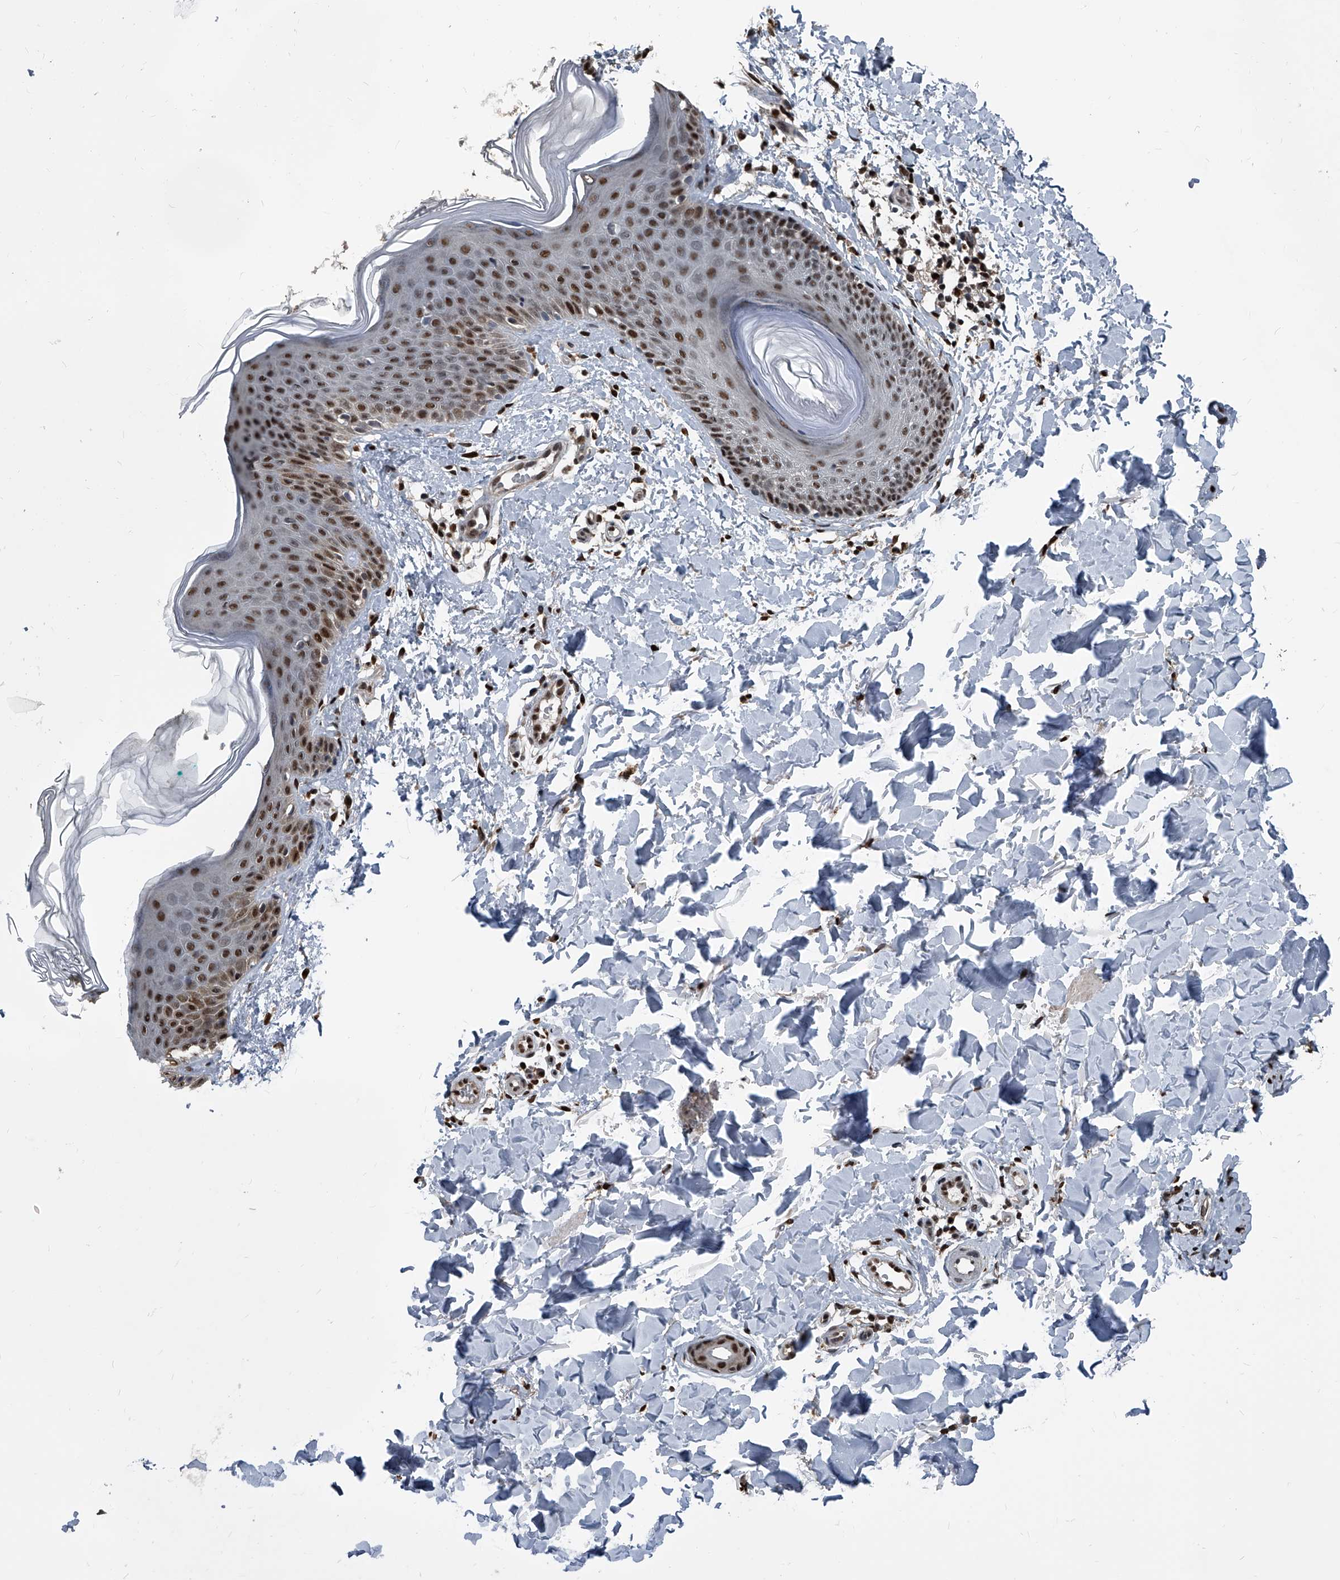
{"staining": {"intensity": "strong", "quantity": ">75%", "location": "nuclear"}, "tissue": "skin", "cell_type": "Fibroblasts", "image_type": "normal", "snomed": [{"axis": "morphology", "description": "Normal tissue, NOS"}, {"axis": "topography", "description": "Skin"}], "caption": "High-magnification brightfield microscopy of normal skin stained with DAB (3,3'-diaminobenzidine) (brown) and counterstained with hematoxylin (blue). fibroblasts exhibit strong nuclear positivity is present in about>75% of cells.", "gene": "FKBP5", "patient": {"sex": "male", "age": 37}}